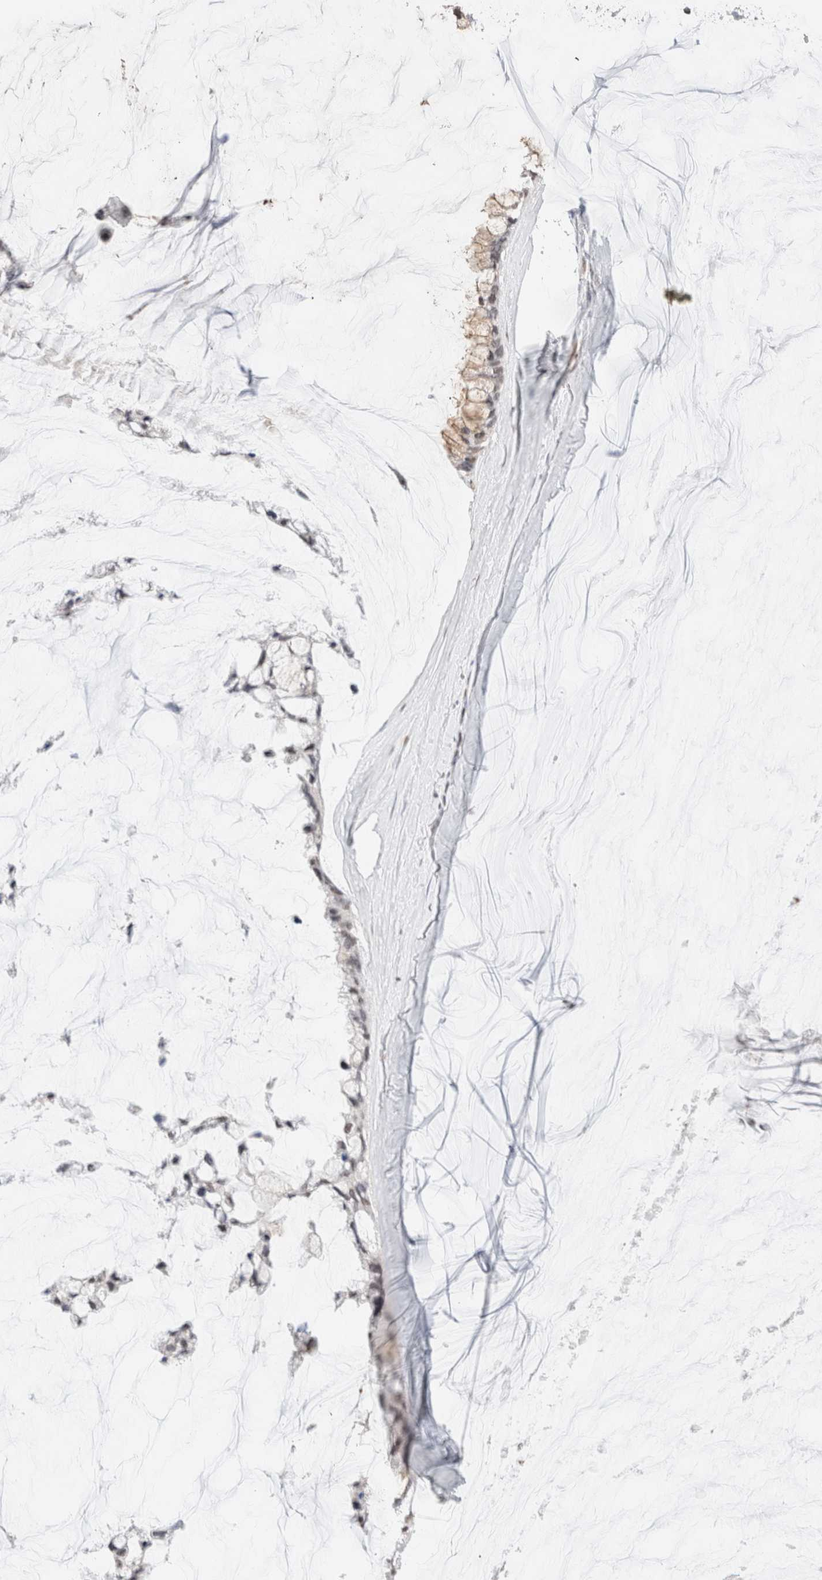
{"staining": {"intensity": "weak", "quantity": "<25%", "location": "cytoplasmic/membranous,nuclear"}, "tissue": "ovarian cancer", "cell_type": "Tumor cells", "image_type": "cancer", "snomed": [{"axis": "morphology", "description": "Cystadenocarcinoma, mucinous, NOS"}, {"axis": "topography", "description": "Ovary"}], "caption": "This is an immunohistochemistry (IHC) image of ovarian cancer. There is no staining in tumor cells.", "gene": "SUPT3H", "patient": {"sex": "female", "age": 39}}